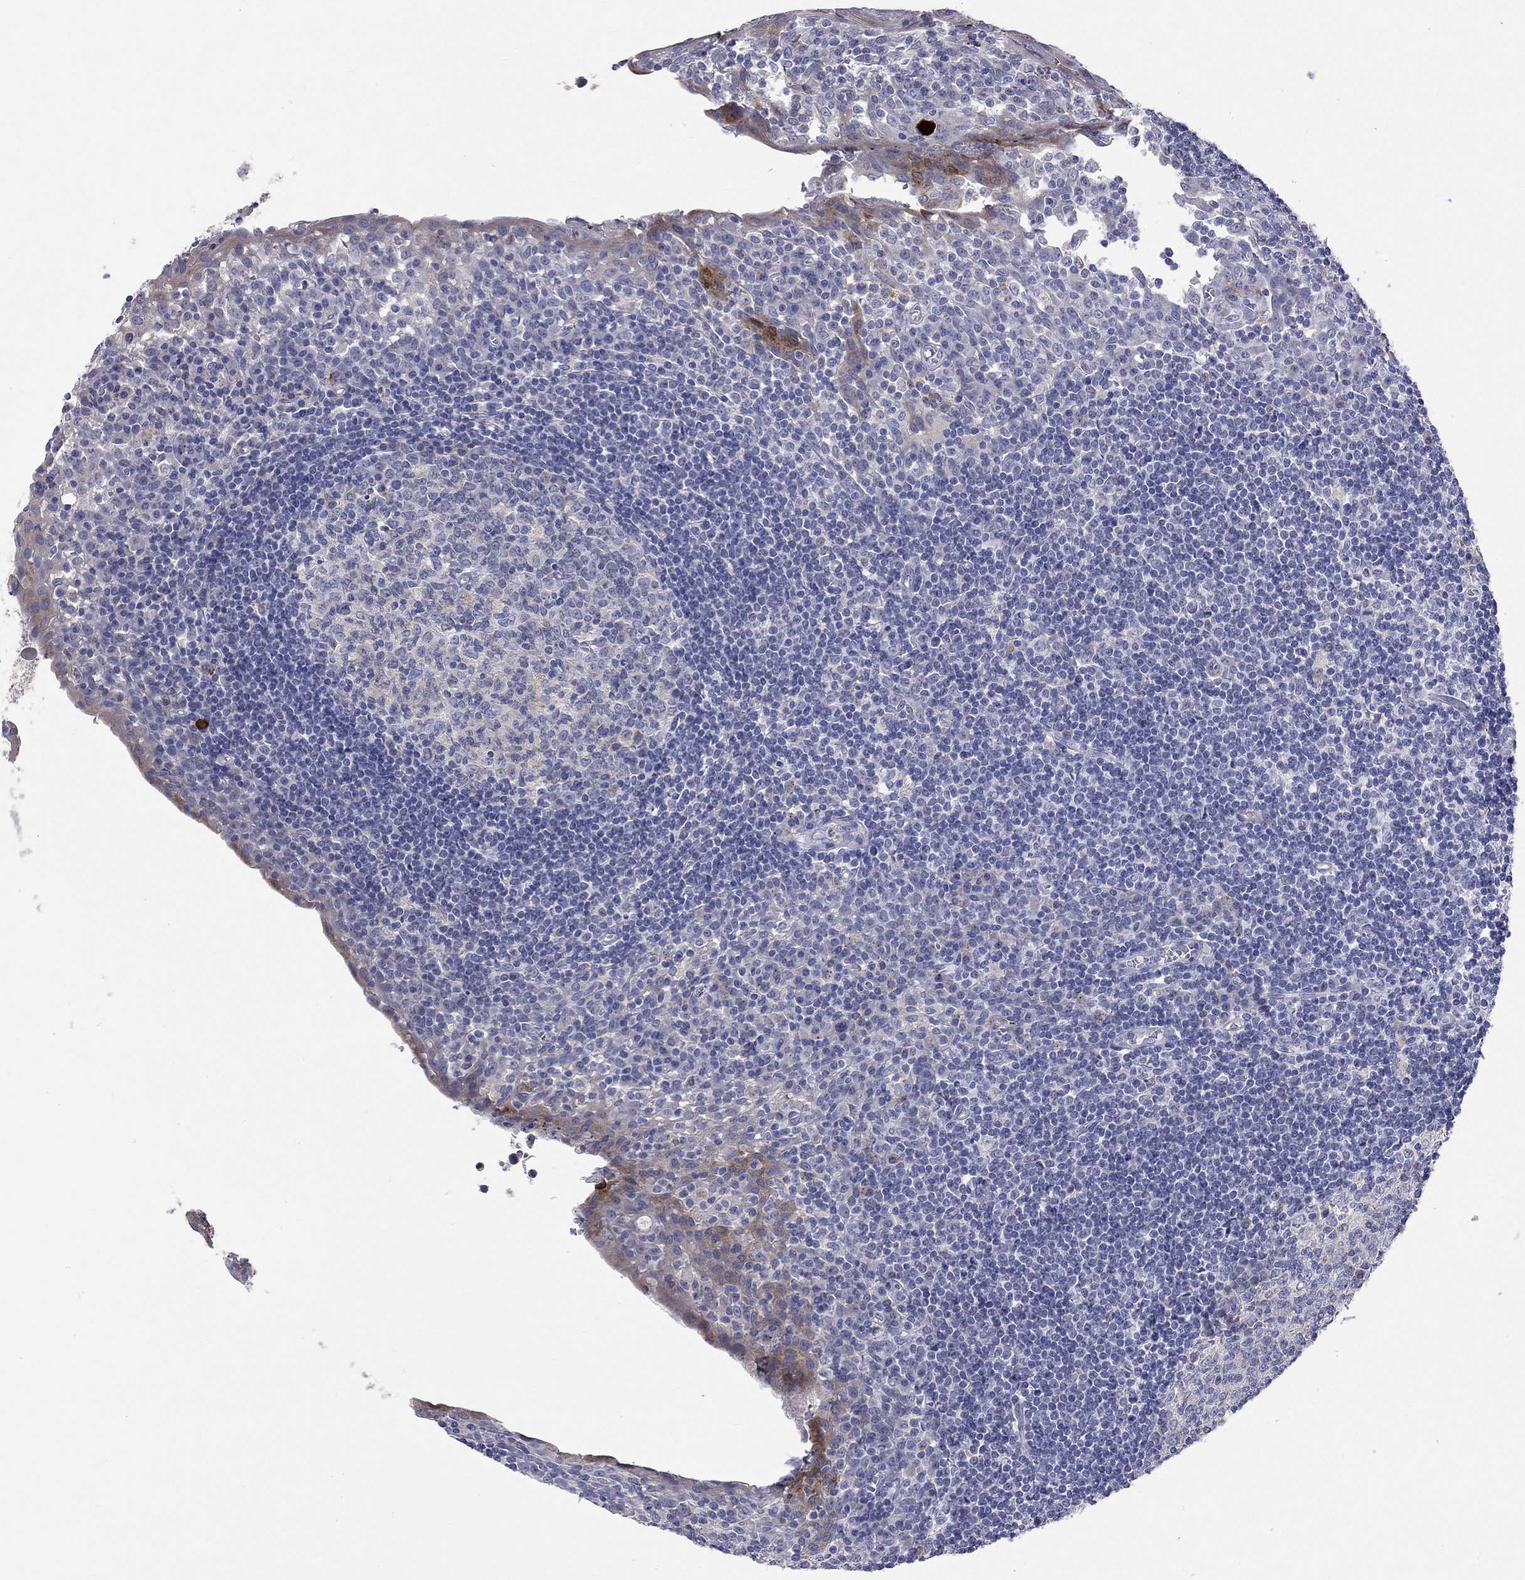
{"staining": {"intensity": "negative", "quantity": "none", "location": "none"}, "tissue": "tonsil", "cell_type": "Germinal center cells", "image_type": "normal", "snomed": [{"axis": "morphology", "description": "Normal tissue, NOS"}, {"axis": "topography", "description": "Tonsil"}], "caption": "This is a micrograph of immunohistochemistry staining of normal tonsil, which shows no positivity in germinal center cells.", "gene": "ACSL1", "patient": {"sex": "female", "age": 13}}